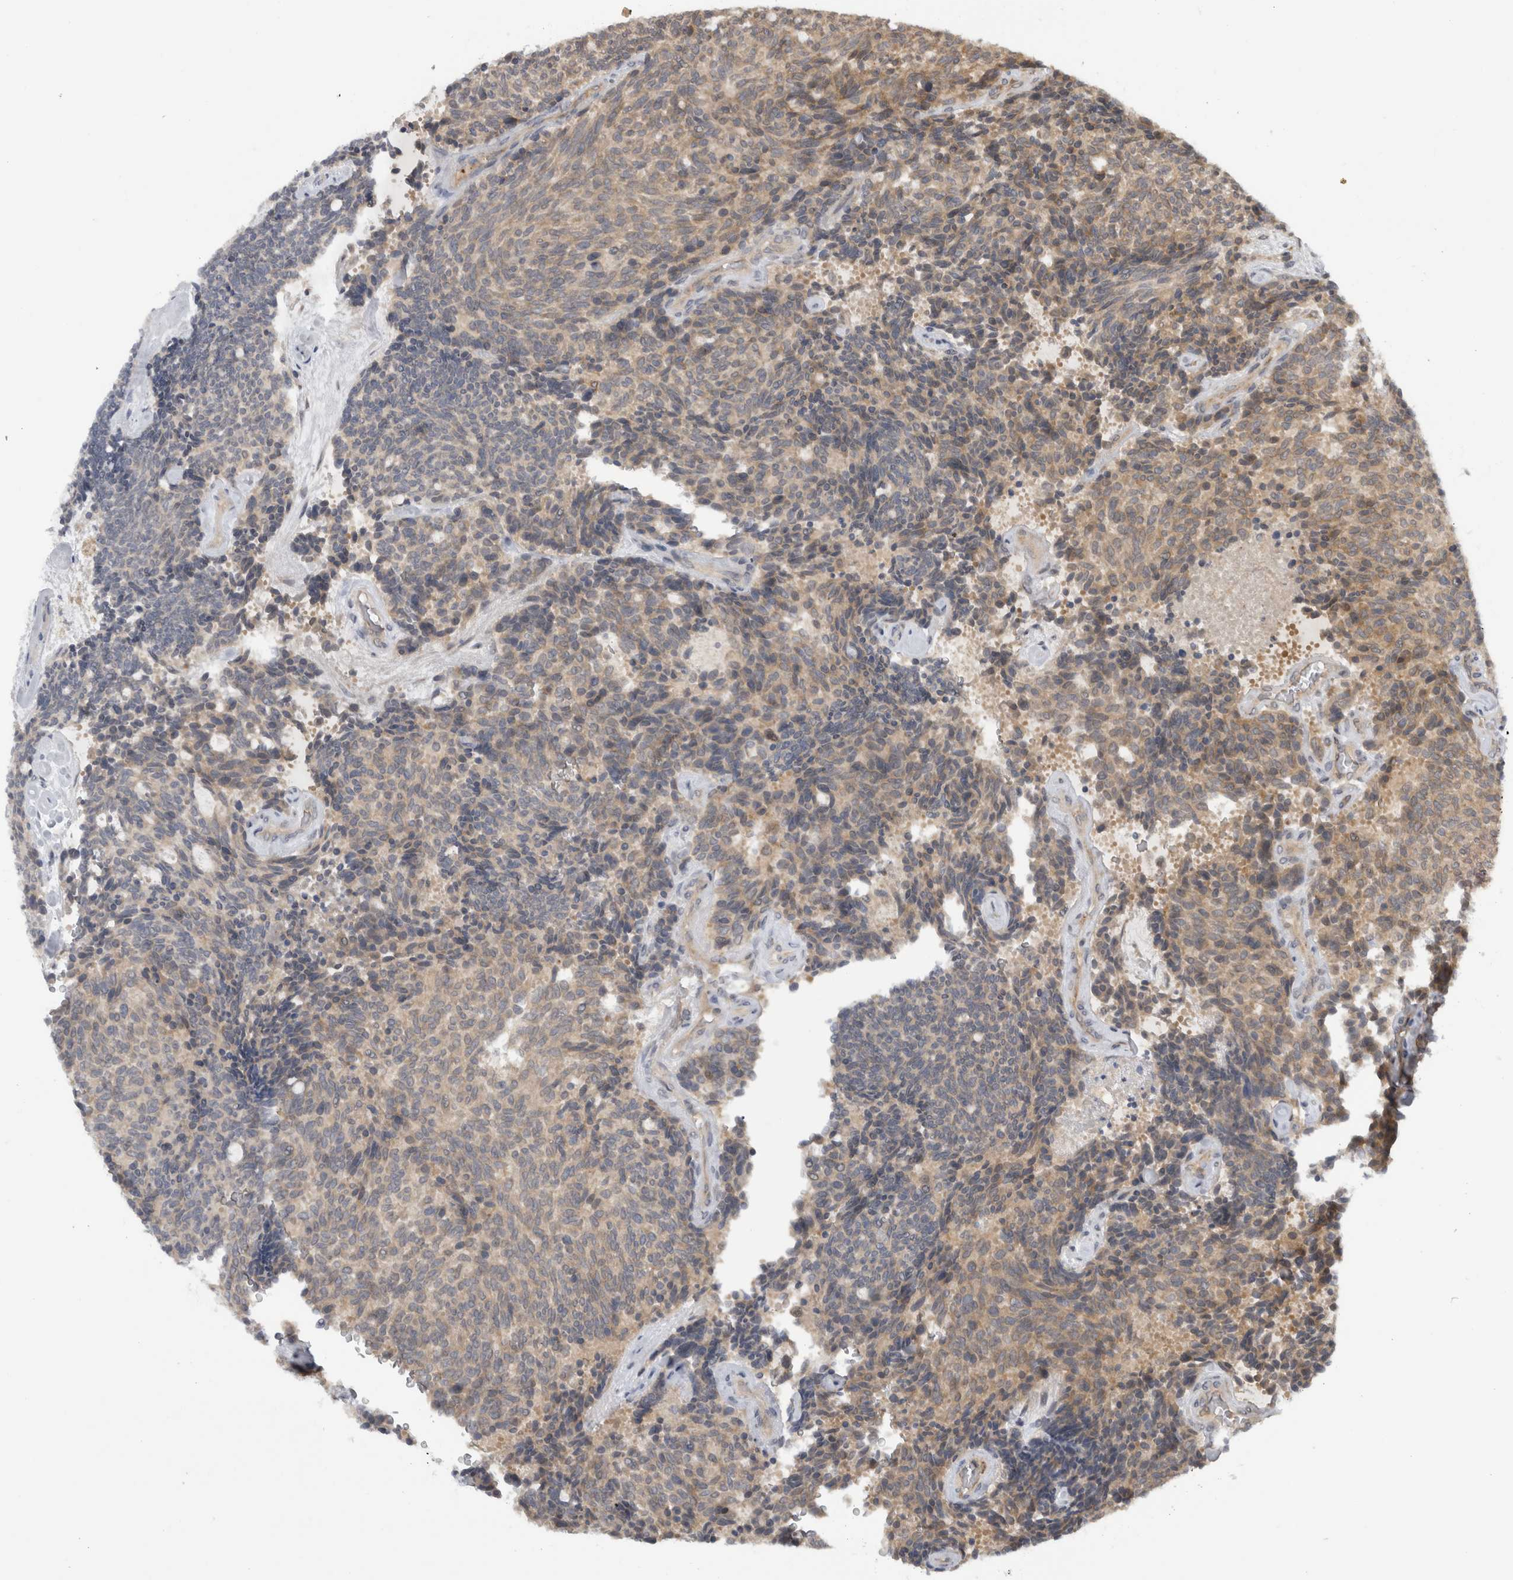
{"staining": {"intensity": "weak", "quantity": ">75%", "location": "cytoplasmic/membranous"}, "tissue": "carcinoid", "cell_type": "Tumor cells", "image_type": "cancer", "snomed": [{"axis": "morphology", "description": "Carcinoid, malignant, NOS"}, {"axis": "topography", "description": "Pancreas"}], "caption": "Approximately >75% of tumor cells in human malignant carcinoid show weak cytoplasmic/membranous protein positivity as visualized by brown immunohistochemical staining.", "gene": "AASDHPPT", "patient": {"sex": "female", "age": 54}}